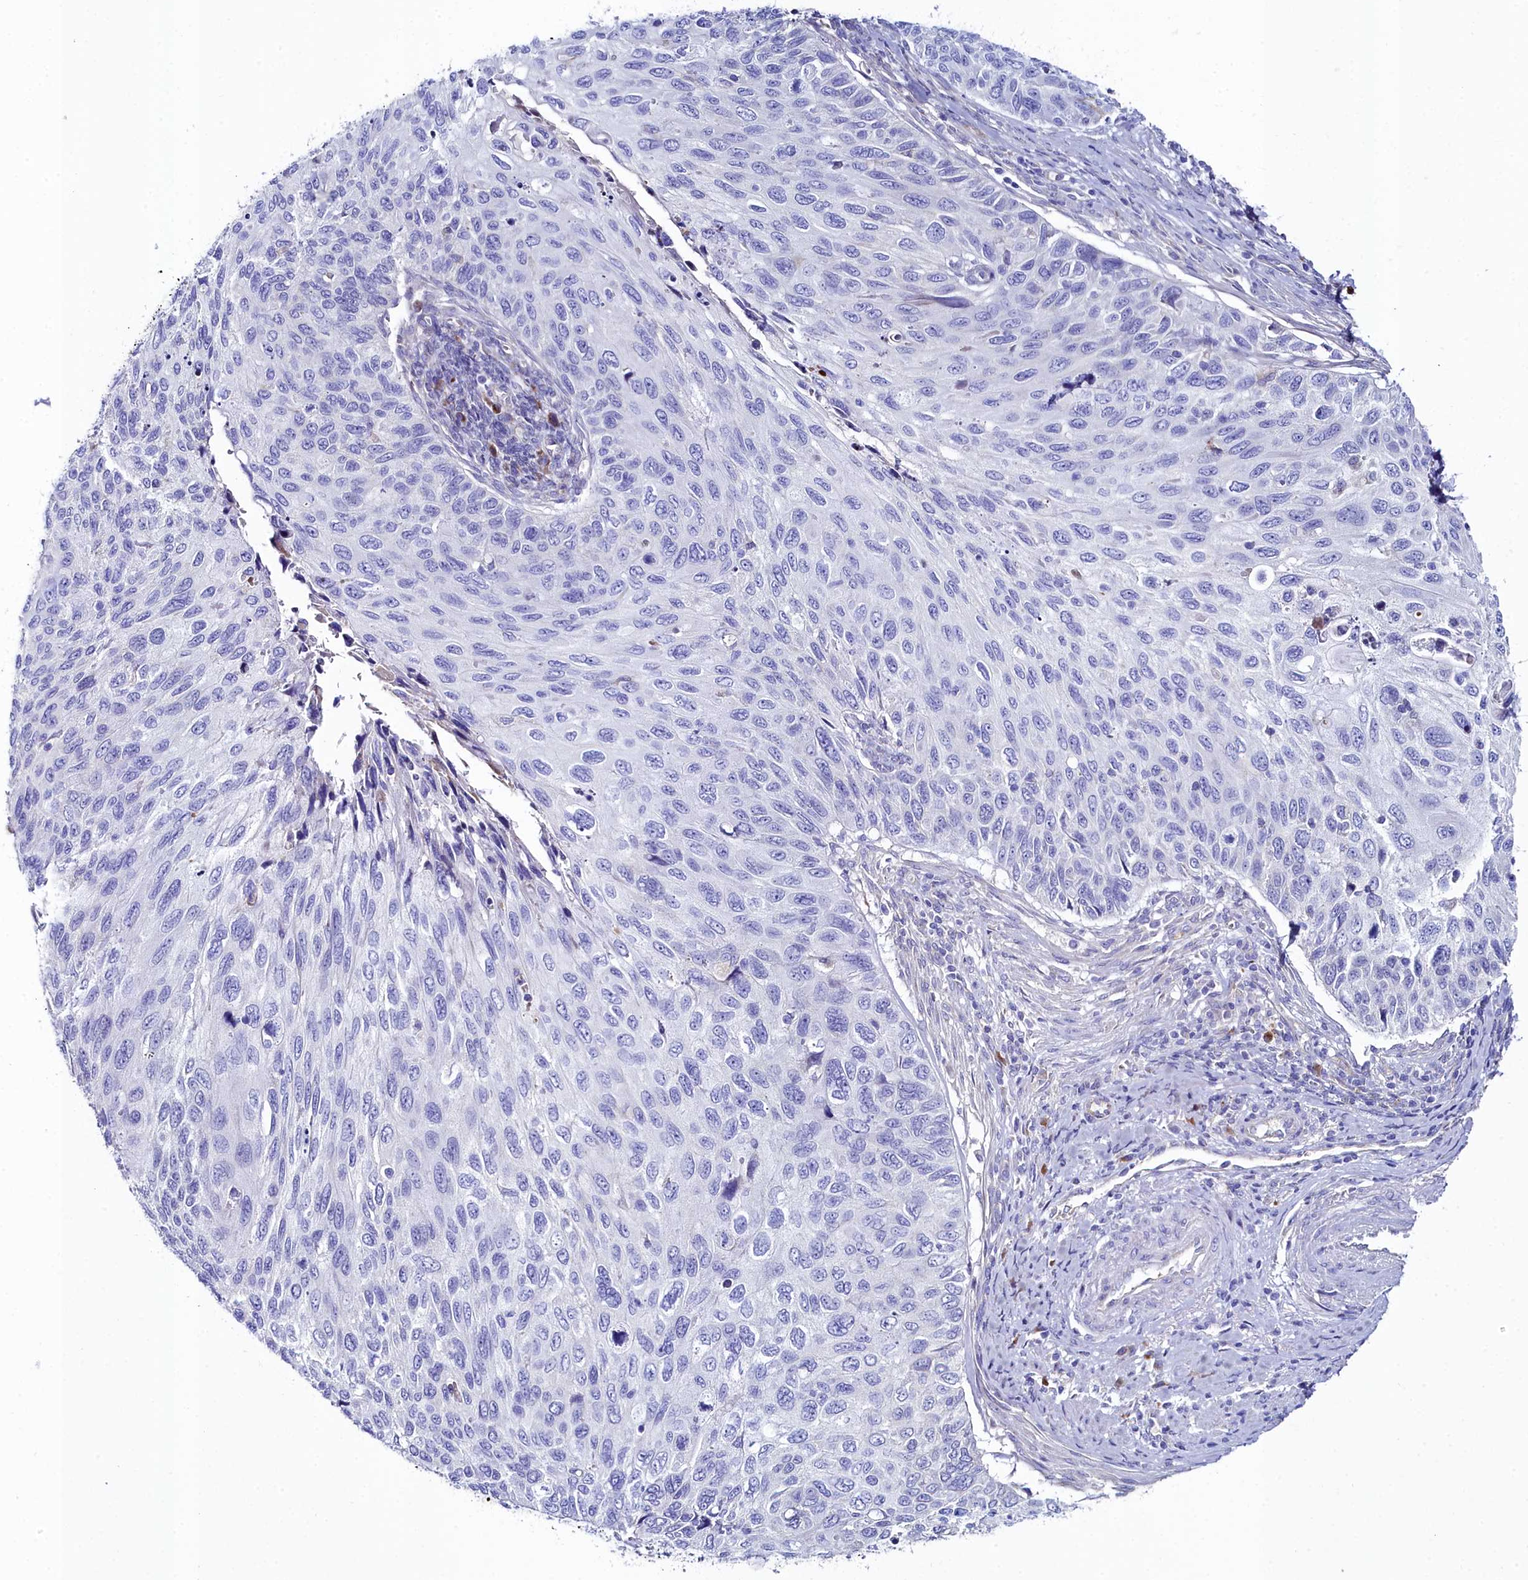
{"staining": {"intensity": "negative", "quantity": "none", "location": "none"}, "tissue": "cervical cancer", "cell_type": "Tumor cells", "image_type": "cancer", "snomed": [{"axis": "morphology", "description": "Squamous cell carcinoma, NOS"}, {"axis": "topography", "description": "Cervix"}], "caption": "IHC micrograph of neoplastic tissue: human cervical cancer stained with DAB (3,3'-diaminobenzidine) shows no significant protein expression in tumor cells. Nuclei are stained in blue.", "gene": "SLC49A3", "patient": {"sex": "female", "age": 70}}